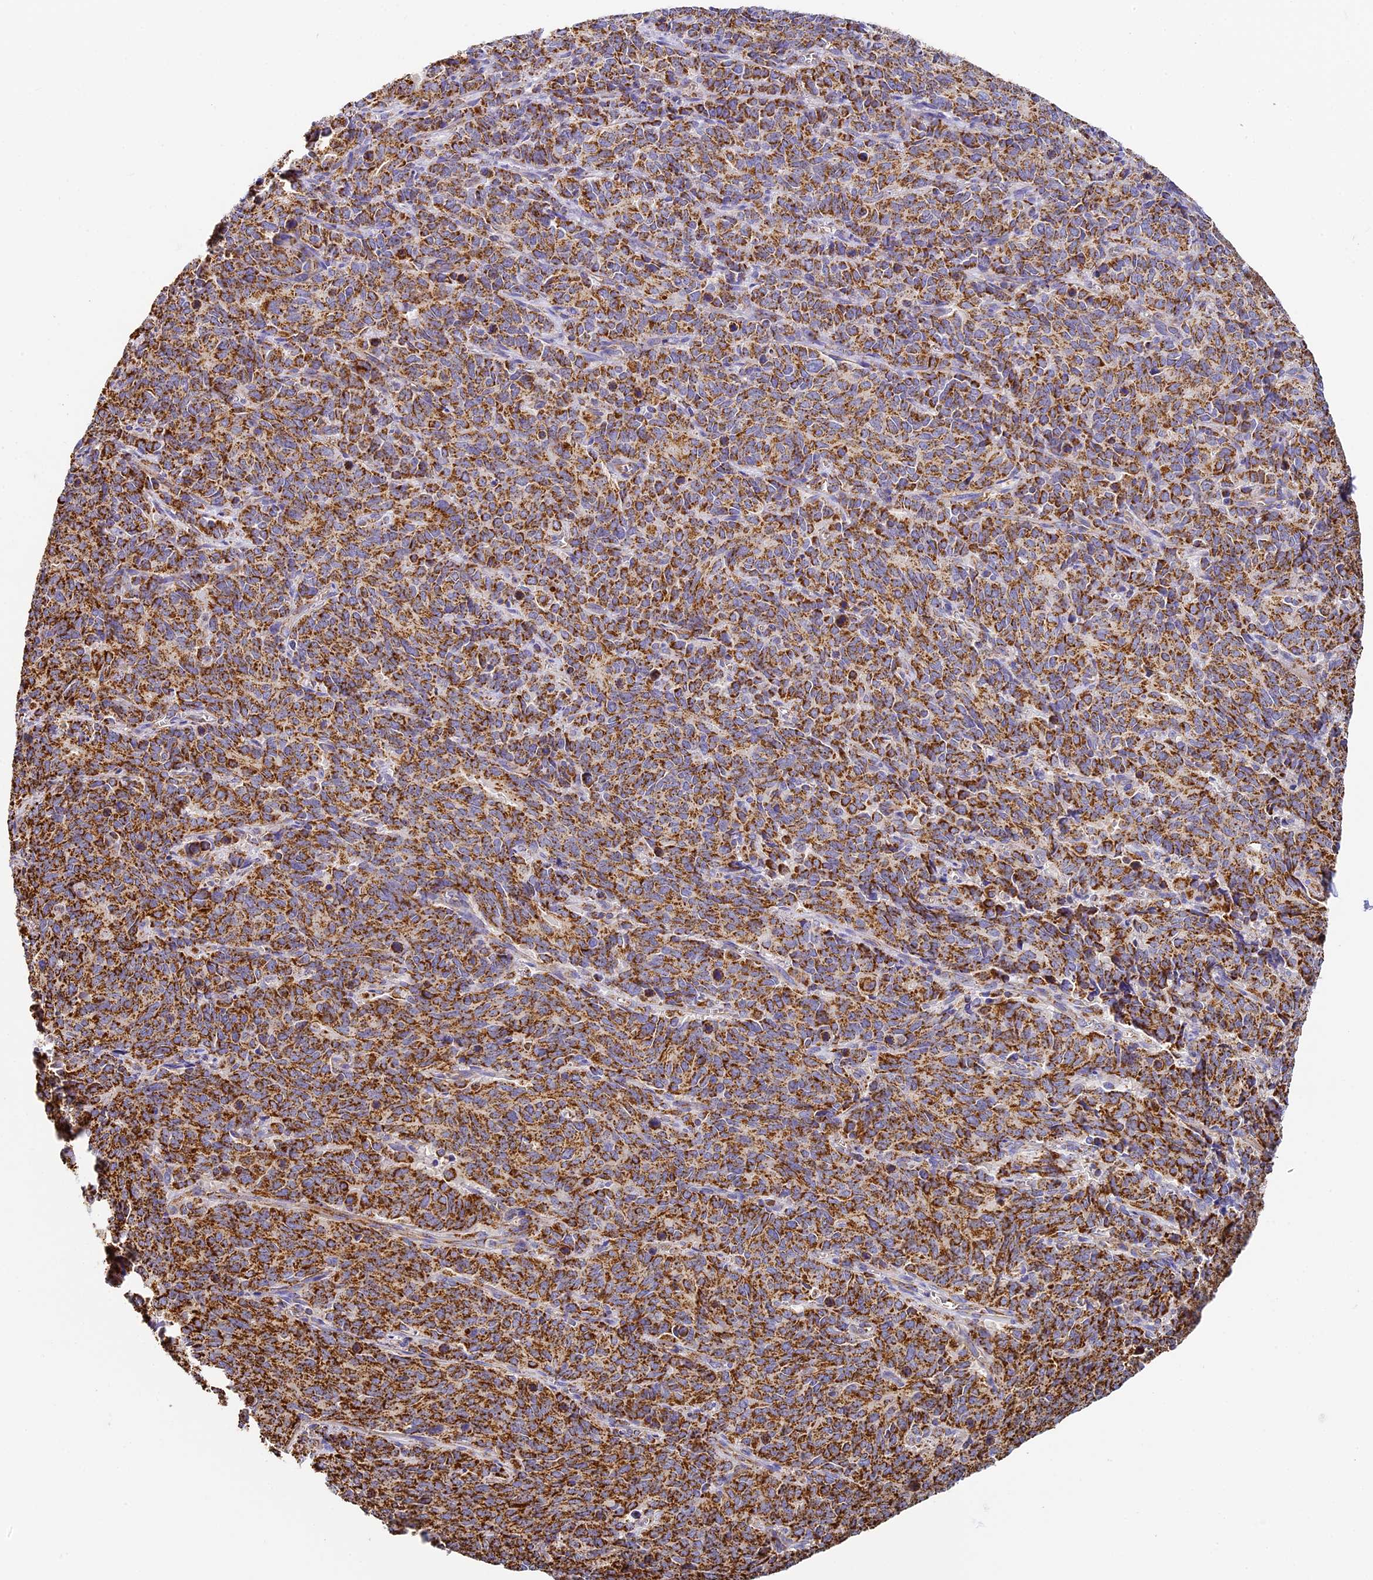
{"staining": {"intensity": "moderate", "quantity": ">75%", "location": "cytoplasmic/membranous"}, "tissue": "cervical cancer", "cell_type": "Tumor cells", "image_type": "cancer", "snomed": [{"axis": "morphology", "description": "Squamous cell carcinoma, NOS"}, {"axis": "topography", "description": "Cervix"}], "caption": "A brown stain highlights moderate cytoplasmic/membranous staining of a protein in human cervical cancer tumor cells. The staining was performed using DAB to visualize the protein expression in brown, while the nuclei were stained in blue with hematoxylin (Magnification: 20x).", "gene": "STK17A", "patient": {"sex": "female", "age": 60}}